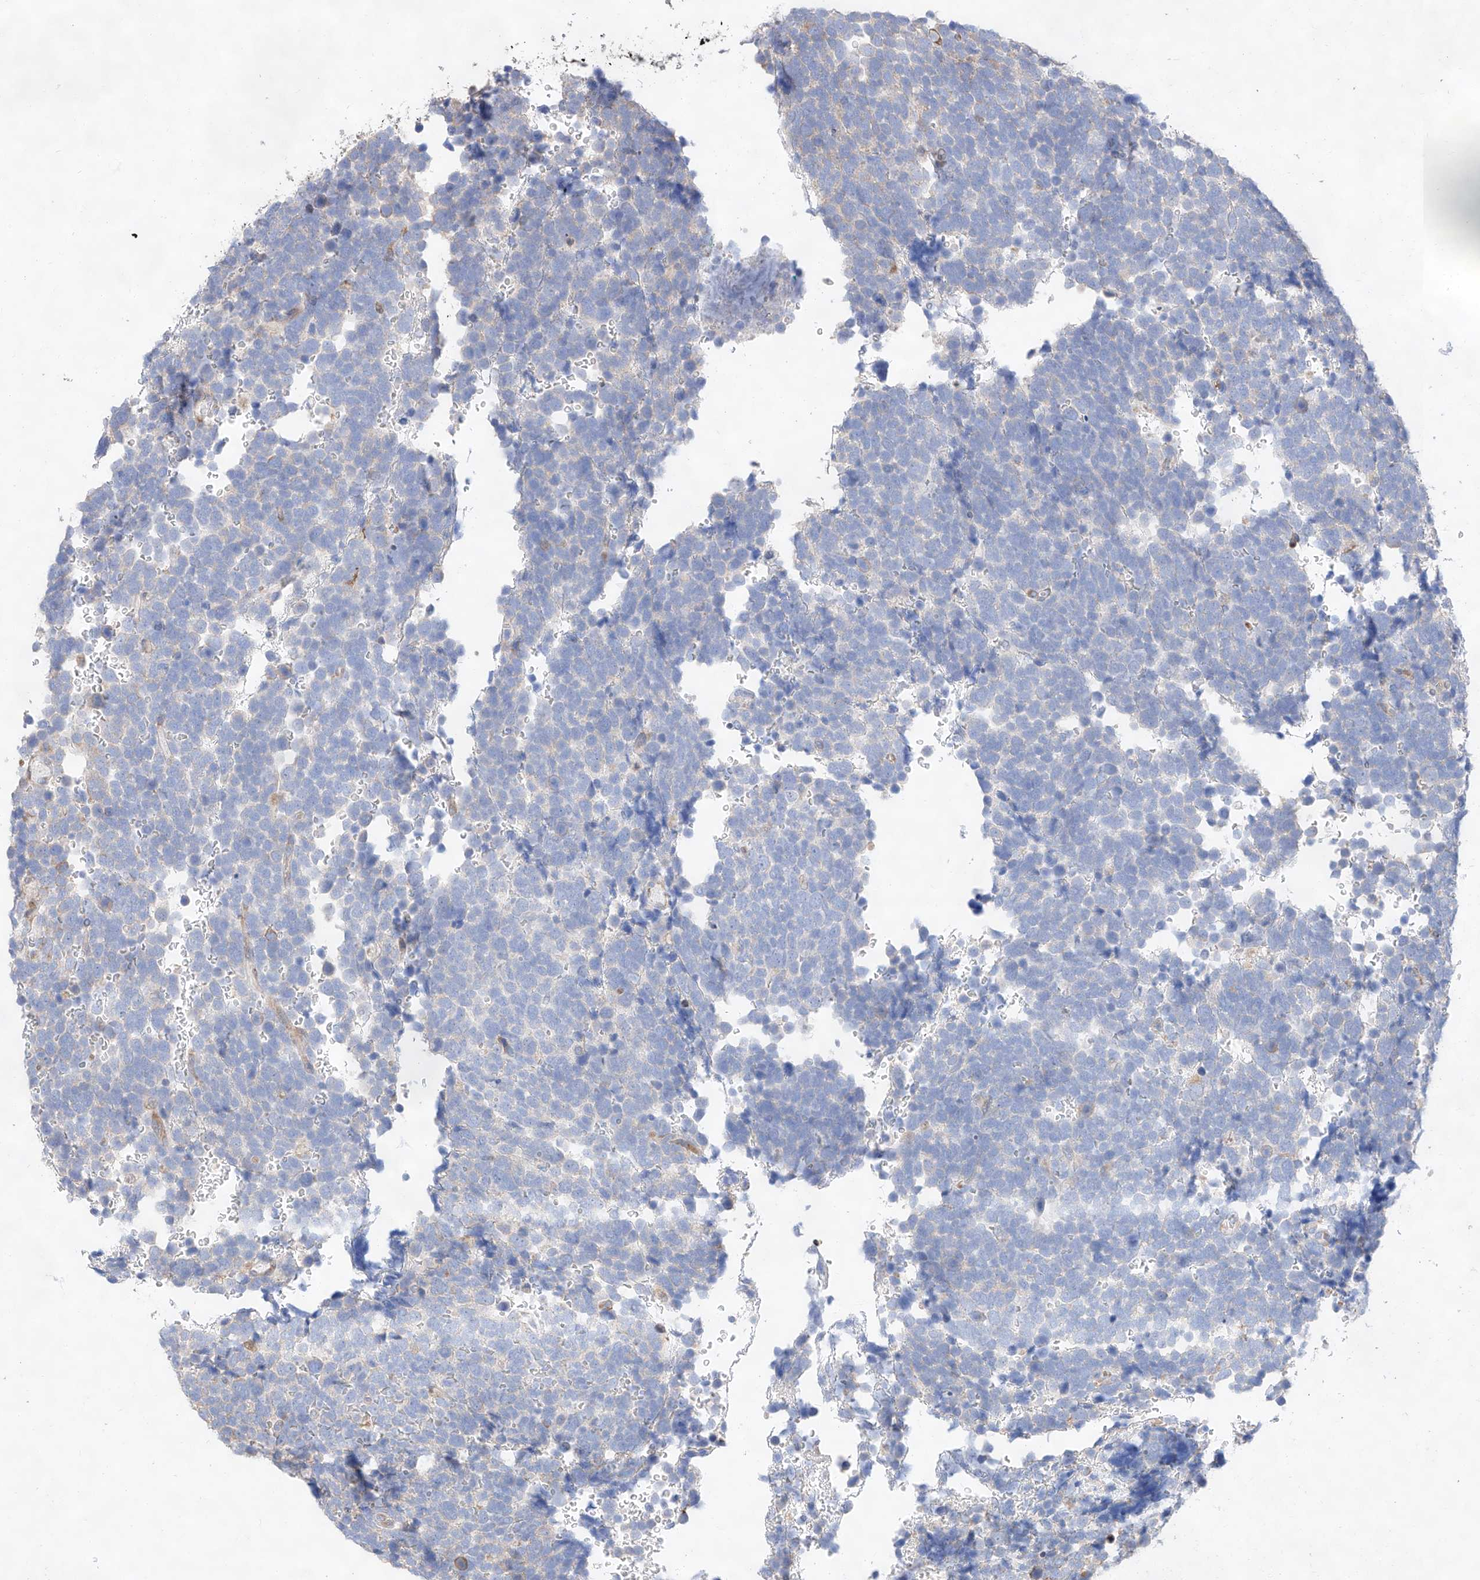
{"staining": {"intensity": "negative", "quantity": "none", "location": "none"}, "tissue": "urothelial cancer", "cell_type": "Tumor cells", "image_type": "cancer", "snomed": [{"axis": "morphology", "description": "Urothelial carcinoma, High grade"}, {"axis": "topography", "description": "Urinary bladder"}], "caption": "An image of urothelial cancer stained for a protein shows no brown staining in tumor cells.", "gene": "ATP9B", "patient": {"sex": "female", "age": 82}}